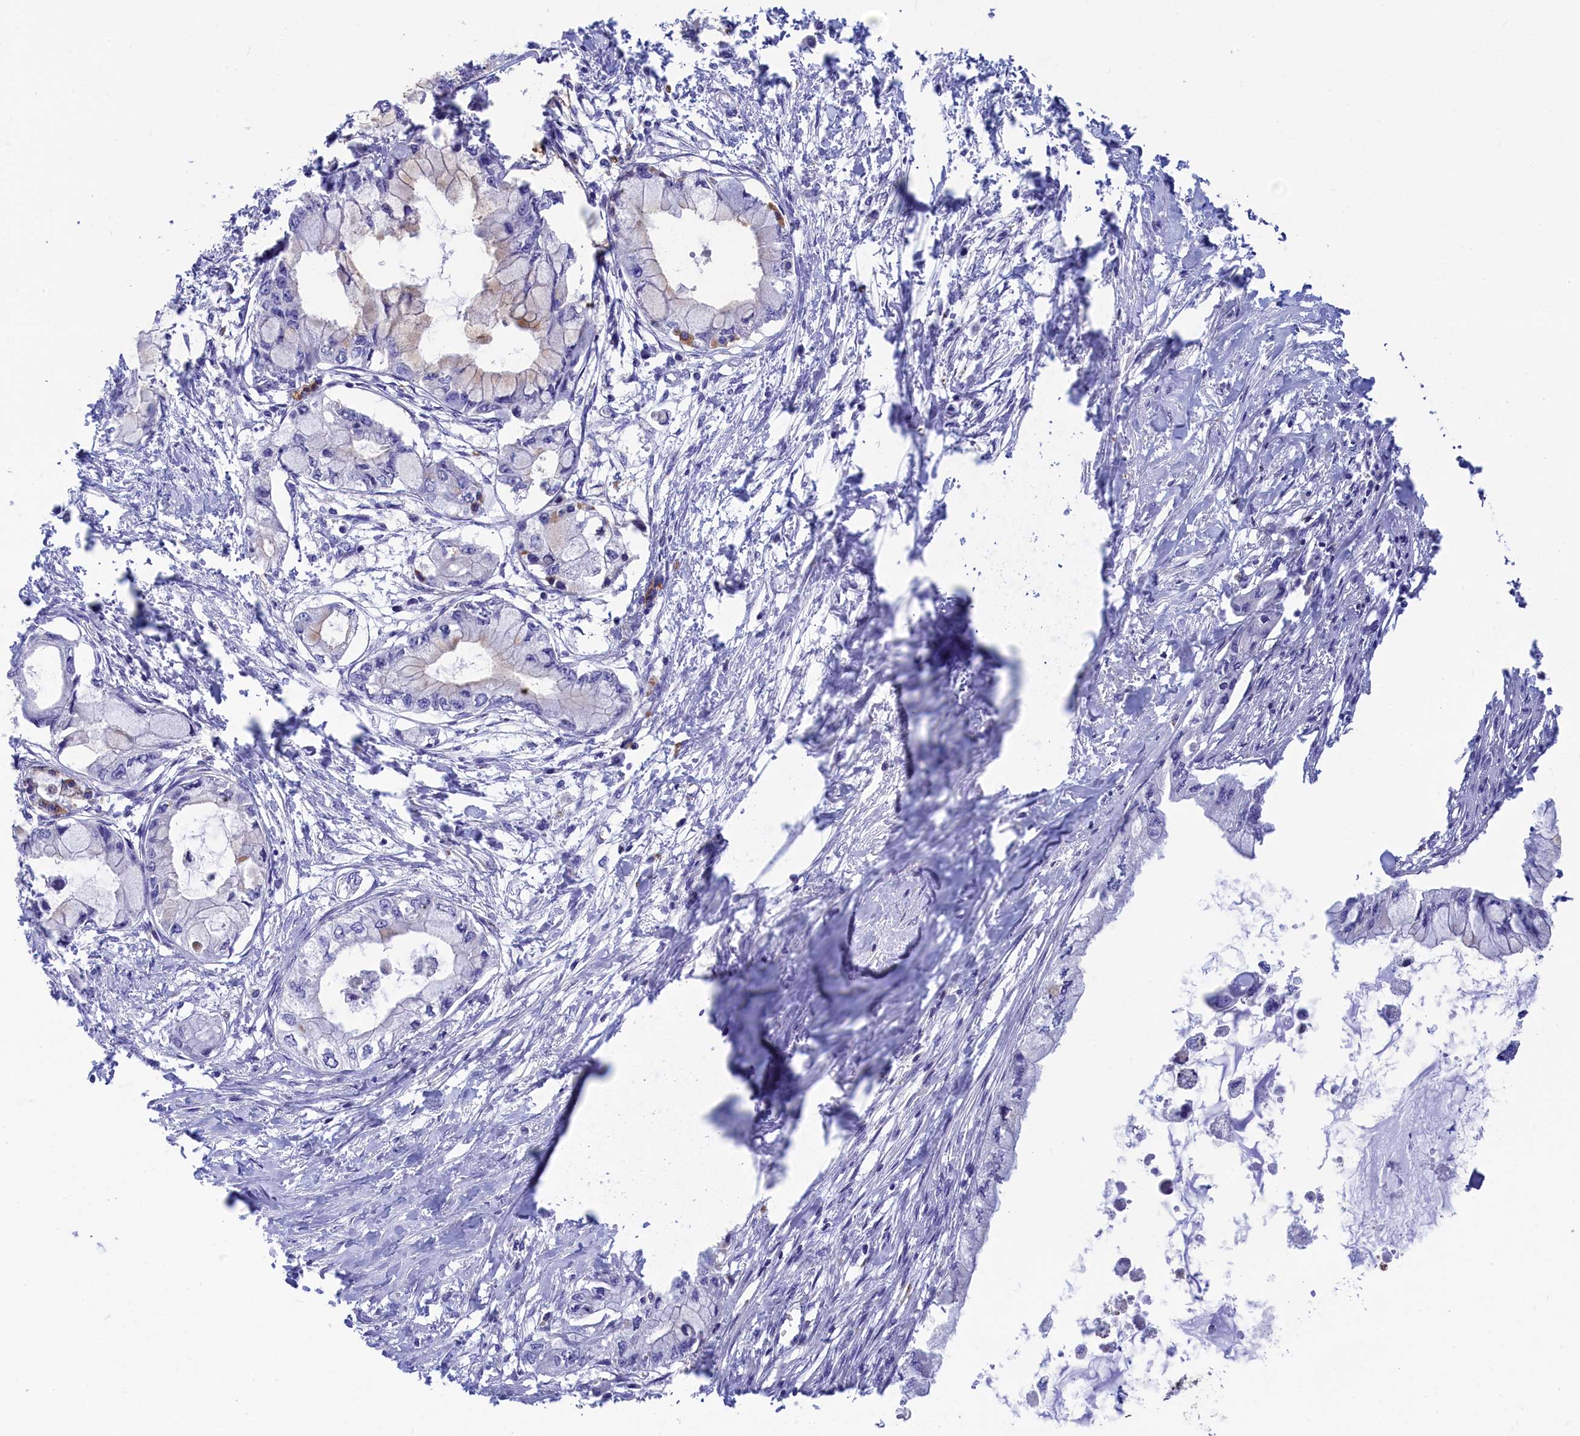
{"staining": {"intensity": "negative", "quantity": "none", "location": "none"}, "tissue": "pancreatic cancer", "cell_type": "Tumor cells", "image_type": "cancer", "snomed": [{"axis": "morphology", "description": "Adenocarcinoma, NOS"}, {"axis": "topography", "description": "Pancreas"}], "caption": "Immunohistochemical staining of pancreatic cancer (adenocarcinoma) displays no significant positivity in tumor cells.", "gene": "WDR6", "patient": {"sex": "male", "age": 48}}